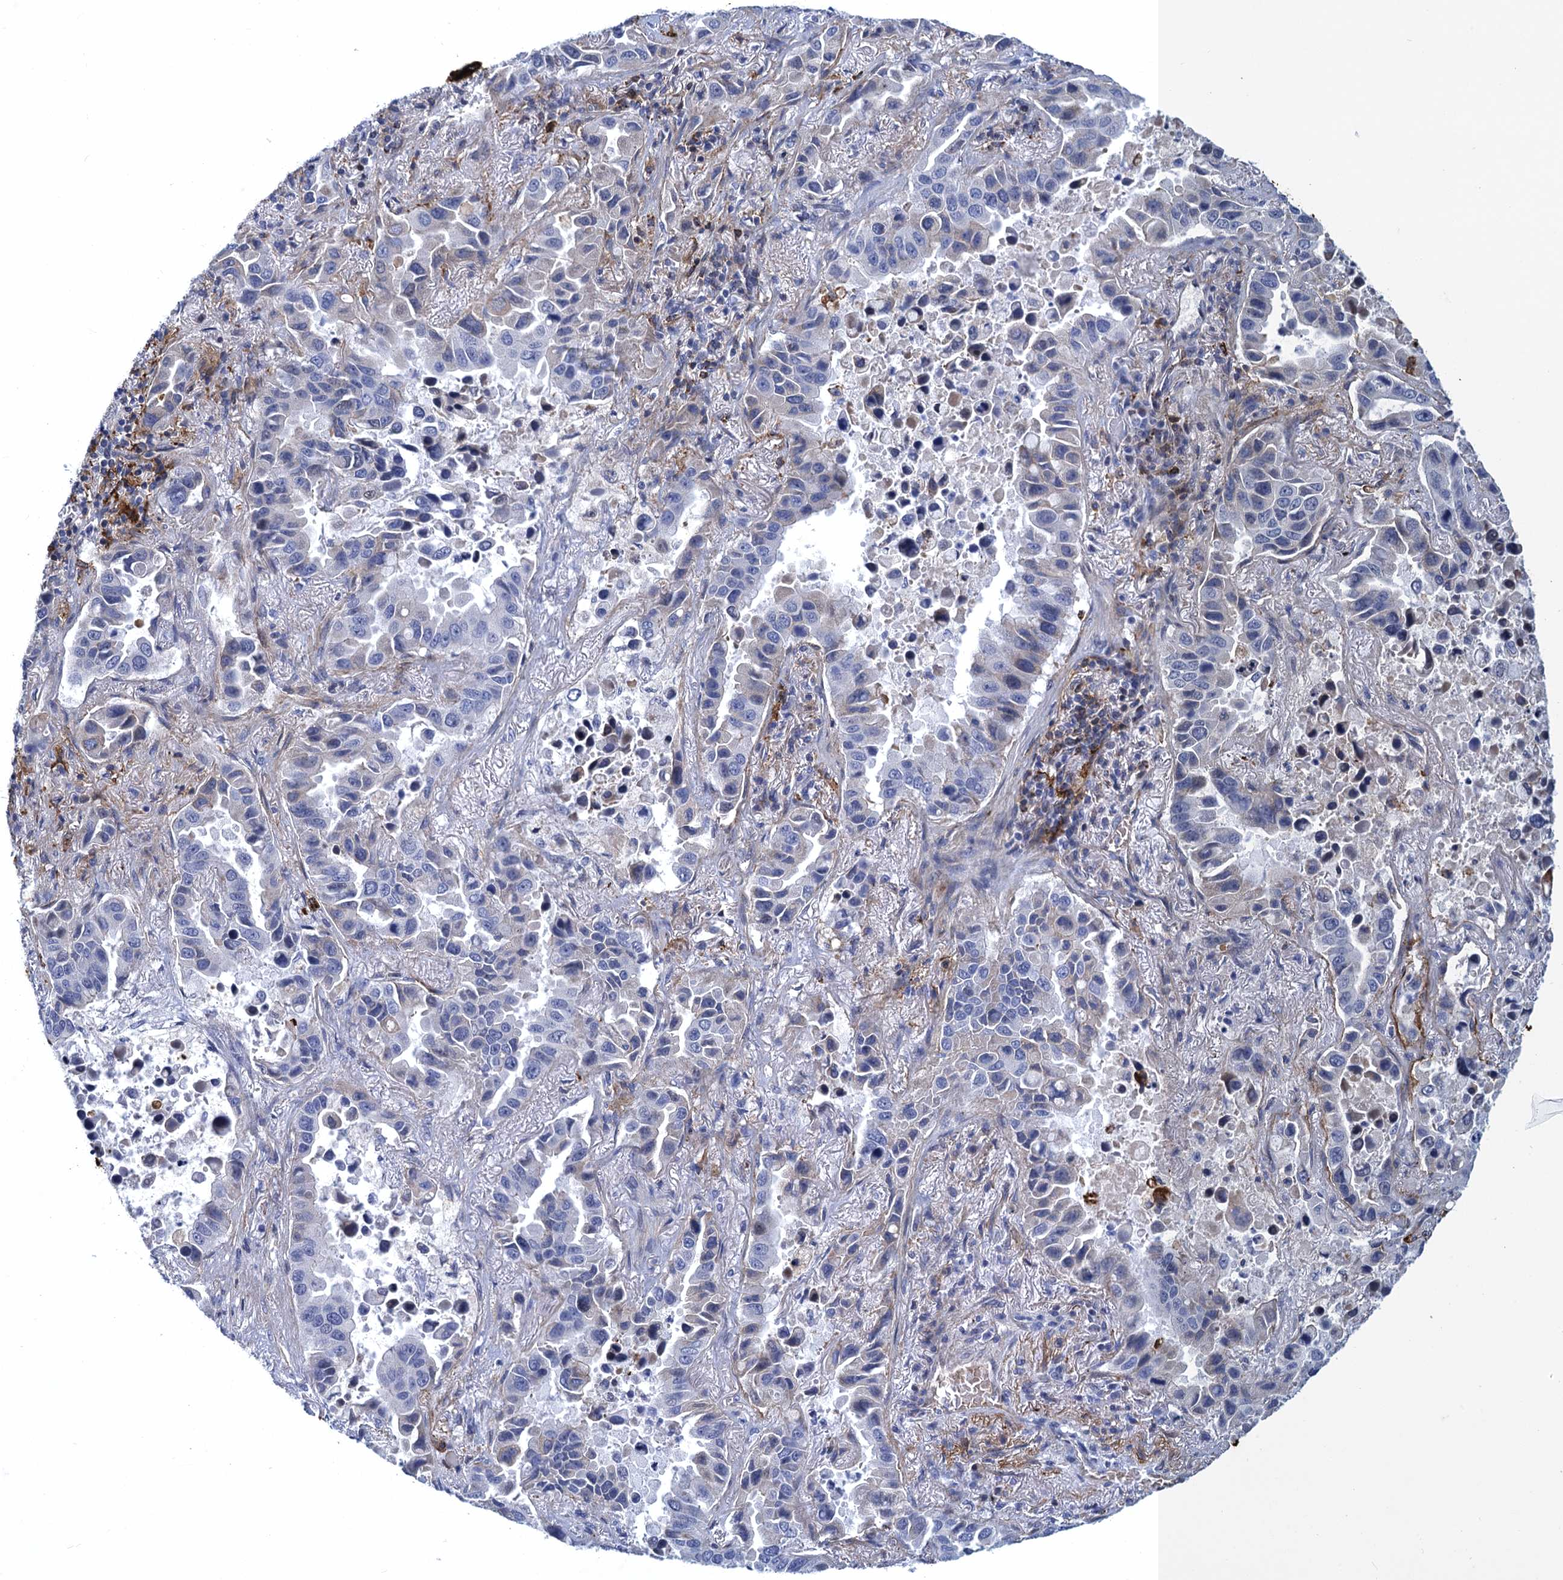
{"staining": {"intensity": "strong", "quantity": "25%-75%", "location": "cytoplasmic/membranous"}, "tissue": "lung cancer", "cell_type": "Tumor cells", "image_type": "cancer", "snomed": [{"axis": "morphology", "description": "Adenocarcinoma, NOS"}, {"axis": "topography", "description": "Lung"}], "caption": "Lung adenocarcinoma tissue exhibits strong cytoplasmic/membranous expression in approximately 25%-75% of tumor cells, visualized by immunohistochemistry. (DAB (3,3'-diaminobenzidine) IHC, brown staining for protein, blue staining for nuclei).", "gene": "DNHD1", "patient": {"sex": "male", "age": 64}}